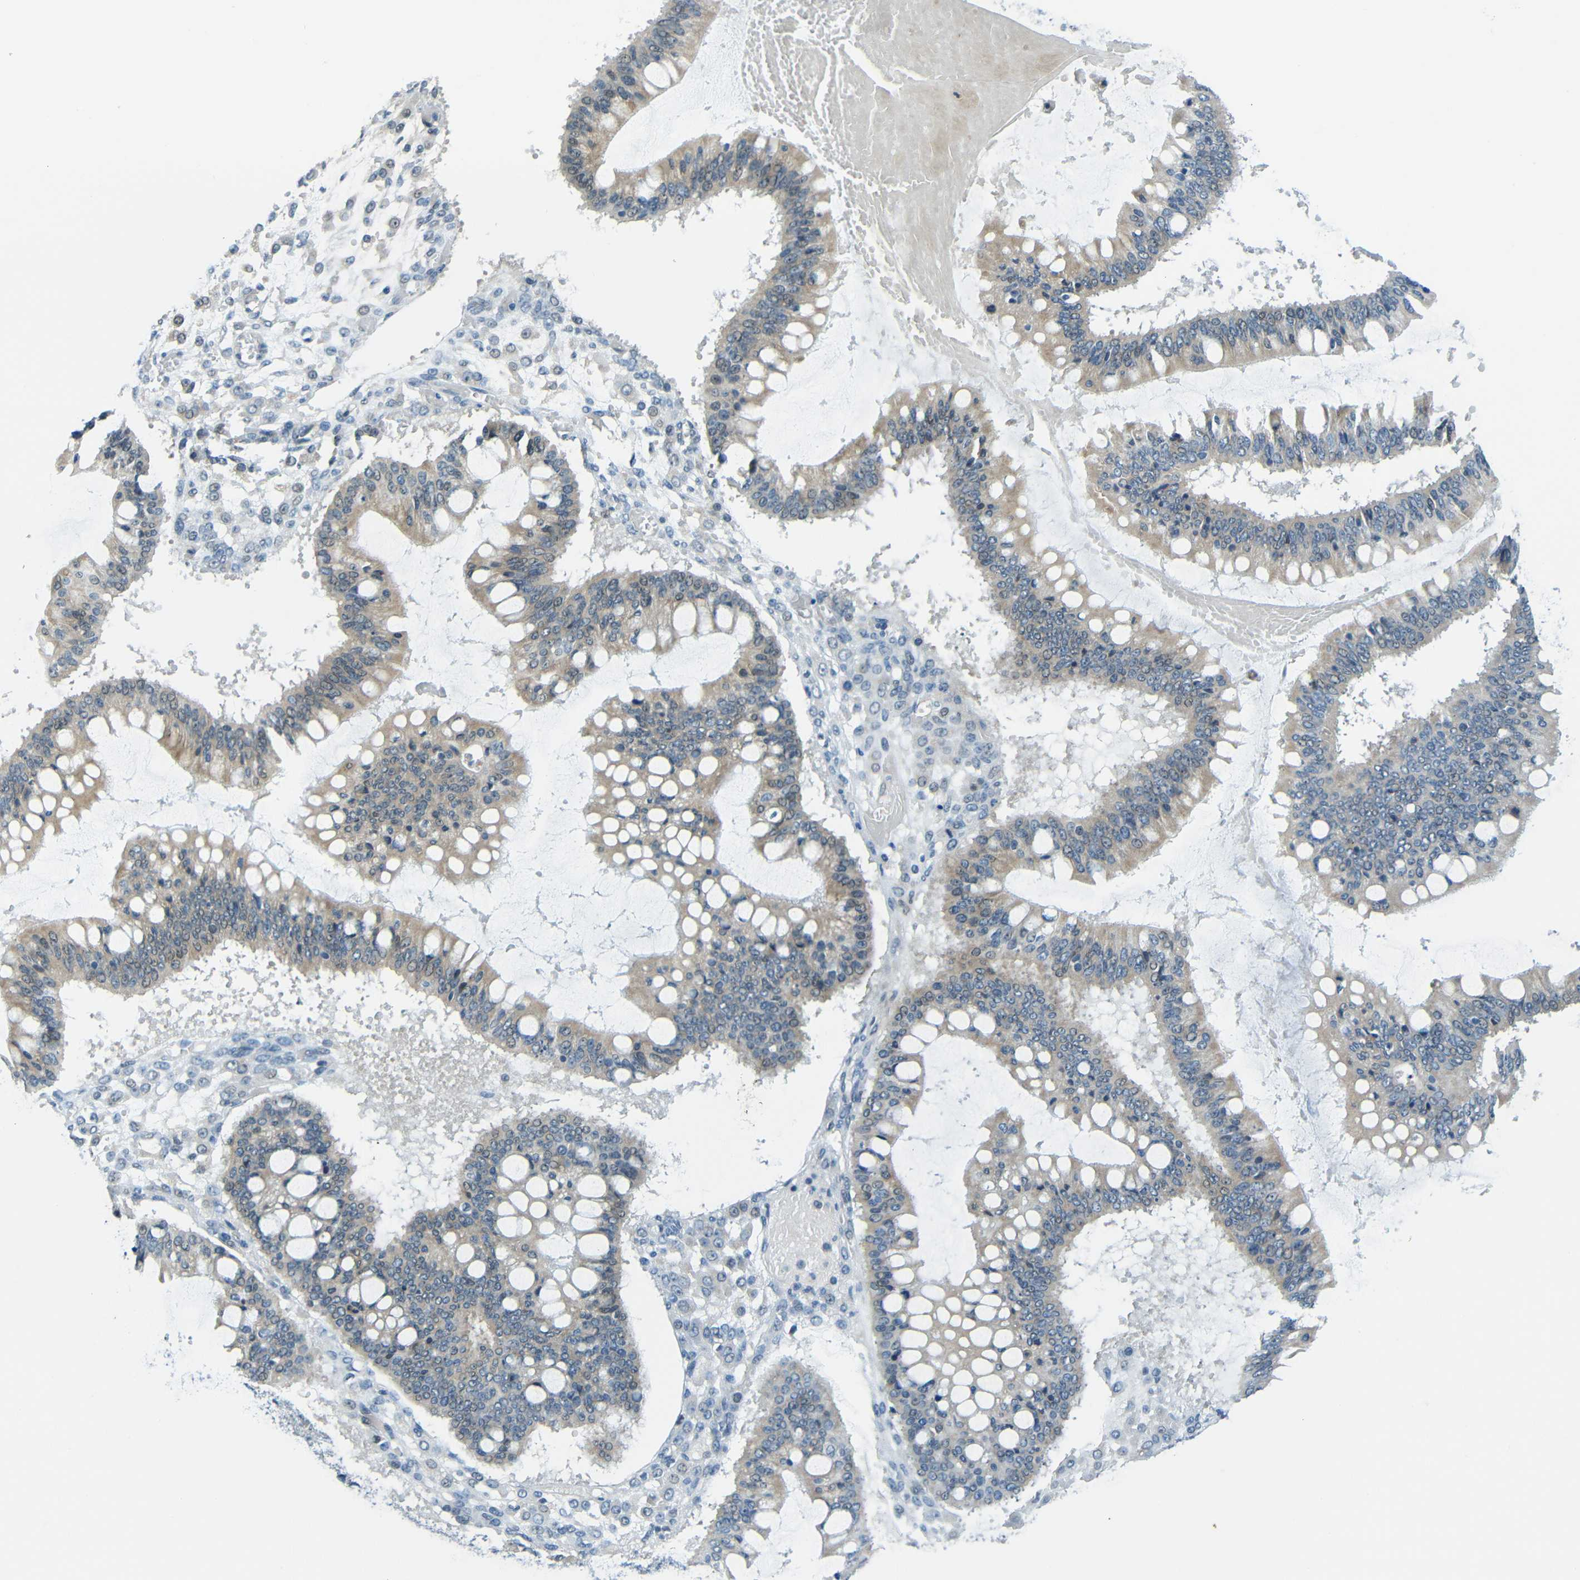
{"staining": {"intensity": "weak", "quantity": ">75%", "location": "cytoplasmic/membranous"}, "tissue": "ovarian cancer", "cell_type": "Tumor cells", "image_type": "cancer", "snomed": [{"axis": "morphology", "description": "Cystadenocarcinoma, mucinous, NOS"}, {"axis": "topography", "description": "Ovary"}], "caption": "A brown stain highlights weak cytoplasmic/membranous expression of a protein in ovarian cancer tumor cells.", "gene": "ANKRD22", "patient": {"sex": "female", "age": 73}}